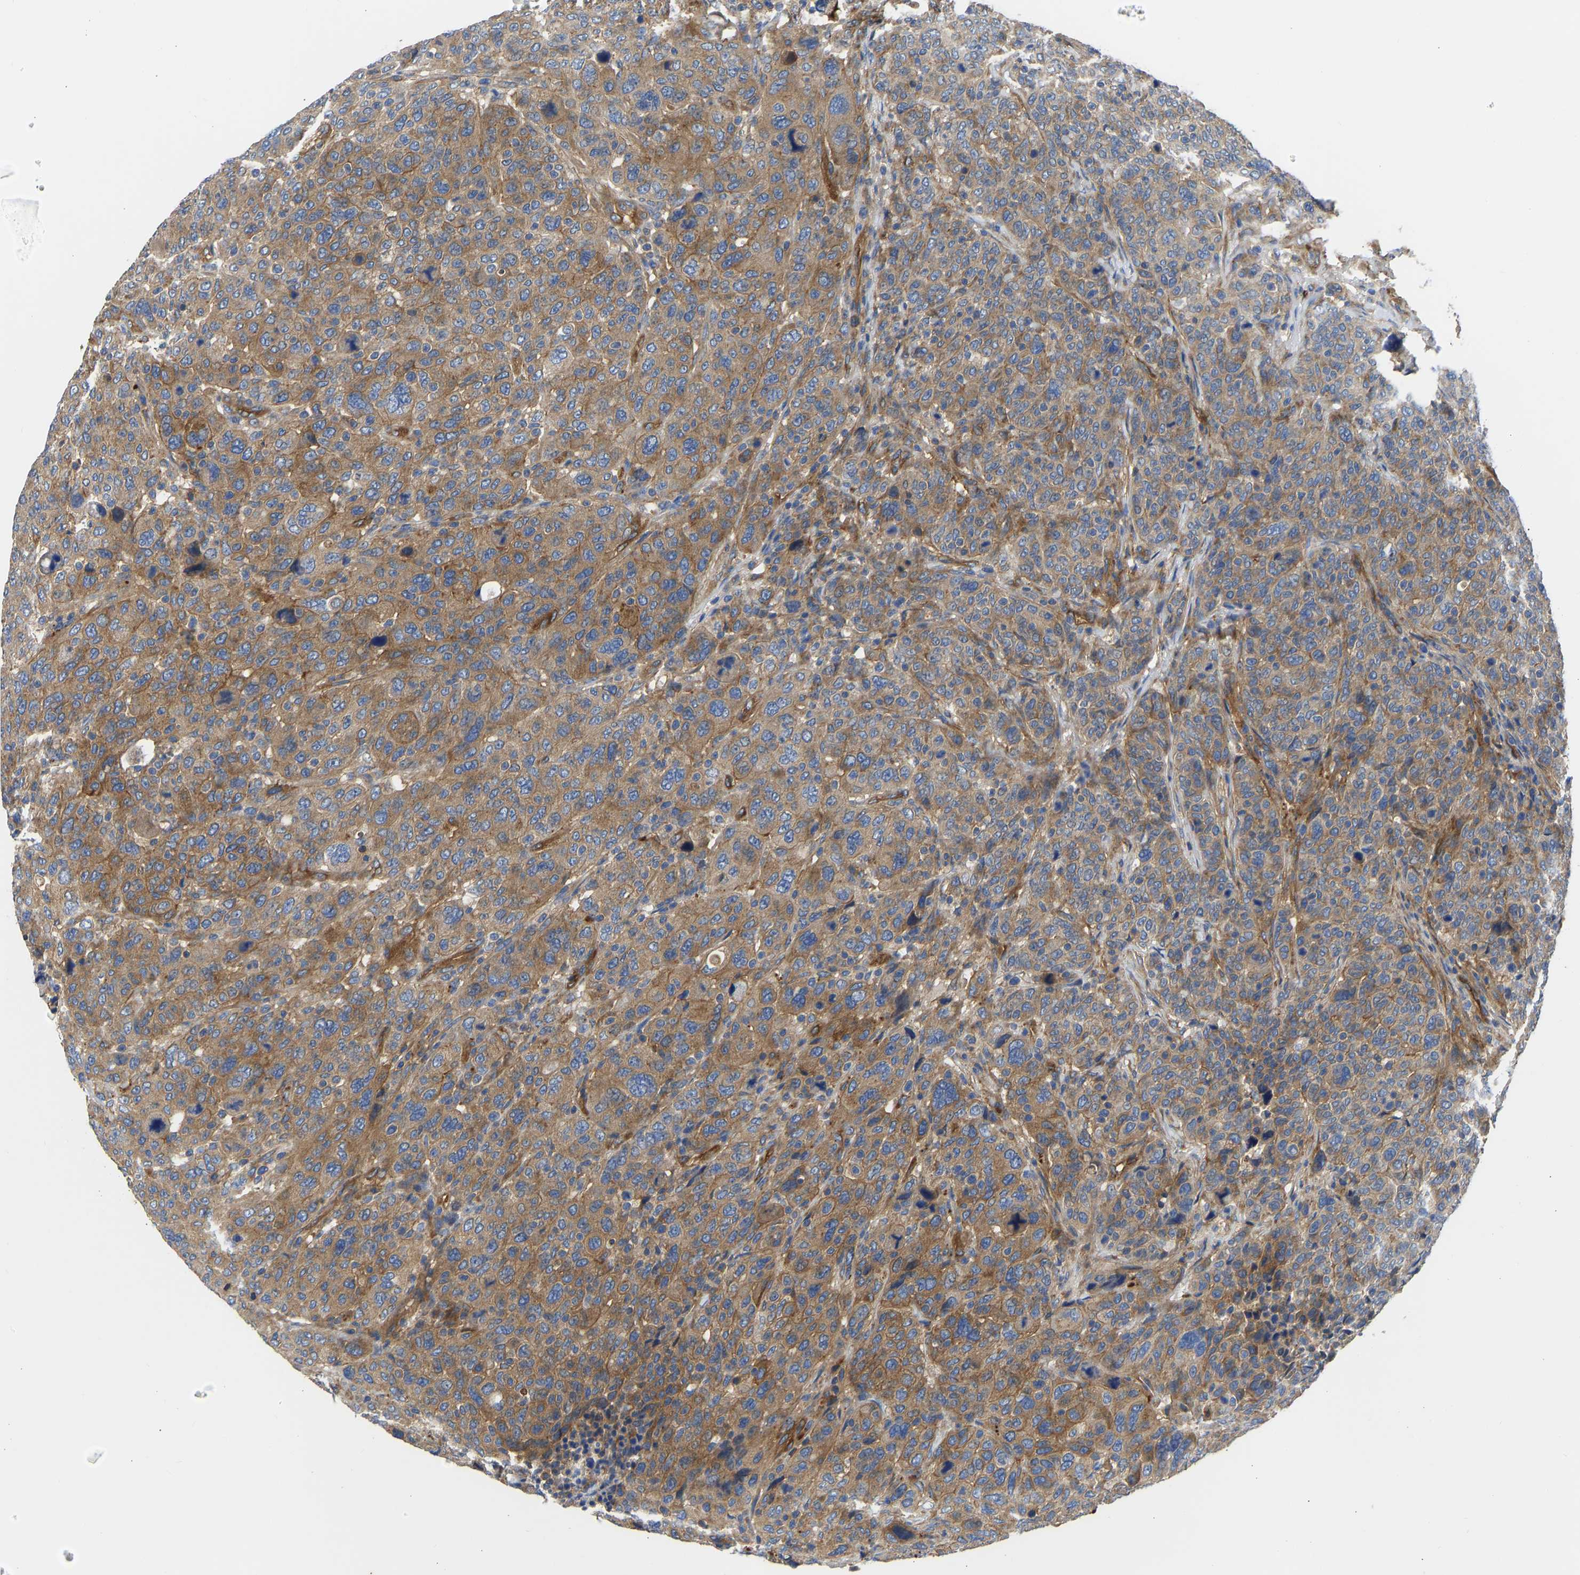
{"staining": {"intensity": "moderate", "quantity": ">75%", "location": "cytoplasmic/membranous"}, "tissue": "breast cancer", "cell_type": "Tumor cells", "image_type": "cancer", "snomed": [{"axis": "morphology", "description": "Duct carcinoma"}, {"axis": "topography", "description": "Breast"}], "caption": "Immunohistochemistry (IHC) of human breast infiltrating ductal carcinoma reveals medium levels of moderate cytoplasmic/membranous positivity in about >75% of tumor cells. Immunohistochemistry (IHC) stains the protein in brown and the nuclei are stained blue.", "gene": "MYO1C", "patient": {"sex": "female", "age": 37}}